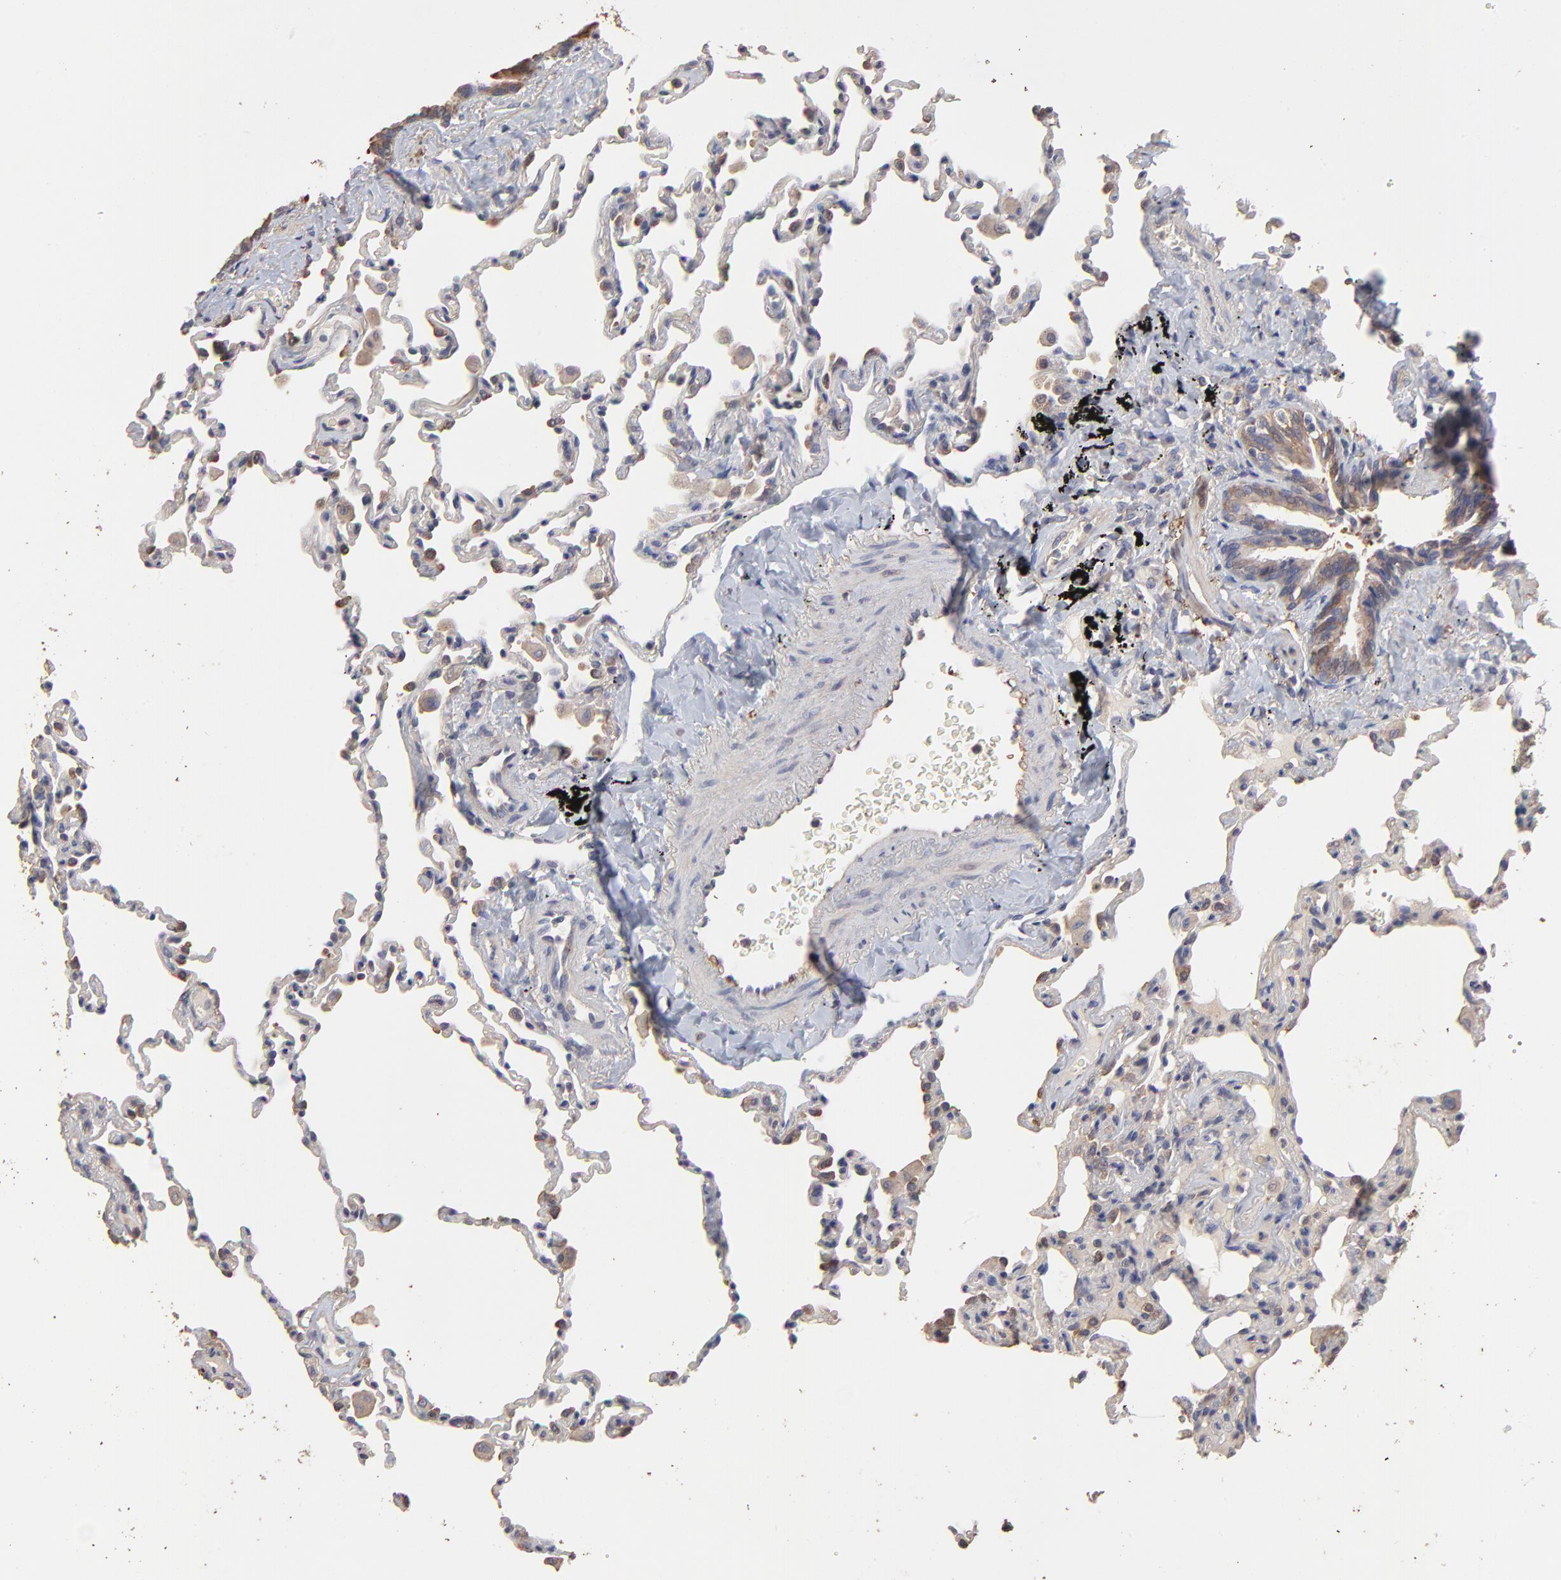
{"staining": {"intensity": "moderate", "quantity": "25%-75%", "location": "cytoplasmic/membranous"}, "tissue": "lung", "cell_type": "Alveolar cells", "image_type": "normal", "snomed": [{"axis": "morphology", "description": "Normal tissue, NOS"}, {"axis": "topography", "description": "Lung"}], "caption": "Benign lung reveals moderate cytoplasmic/membranous staining in approximately 25%-75% of alveolar cells.", "gene": "TANGO2", "patient": {"sex": "male", "age": 59}}